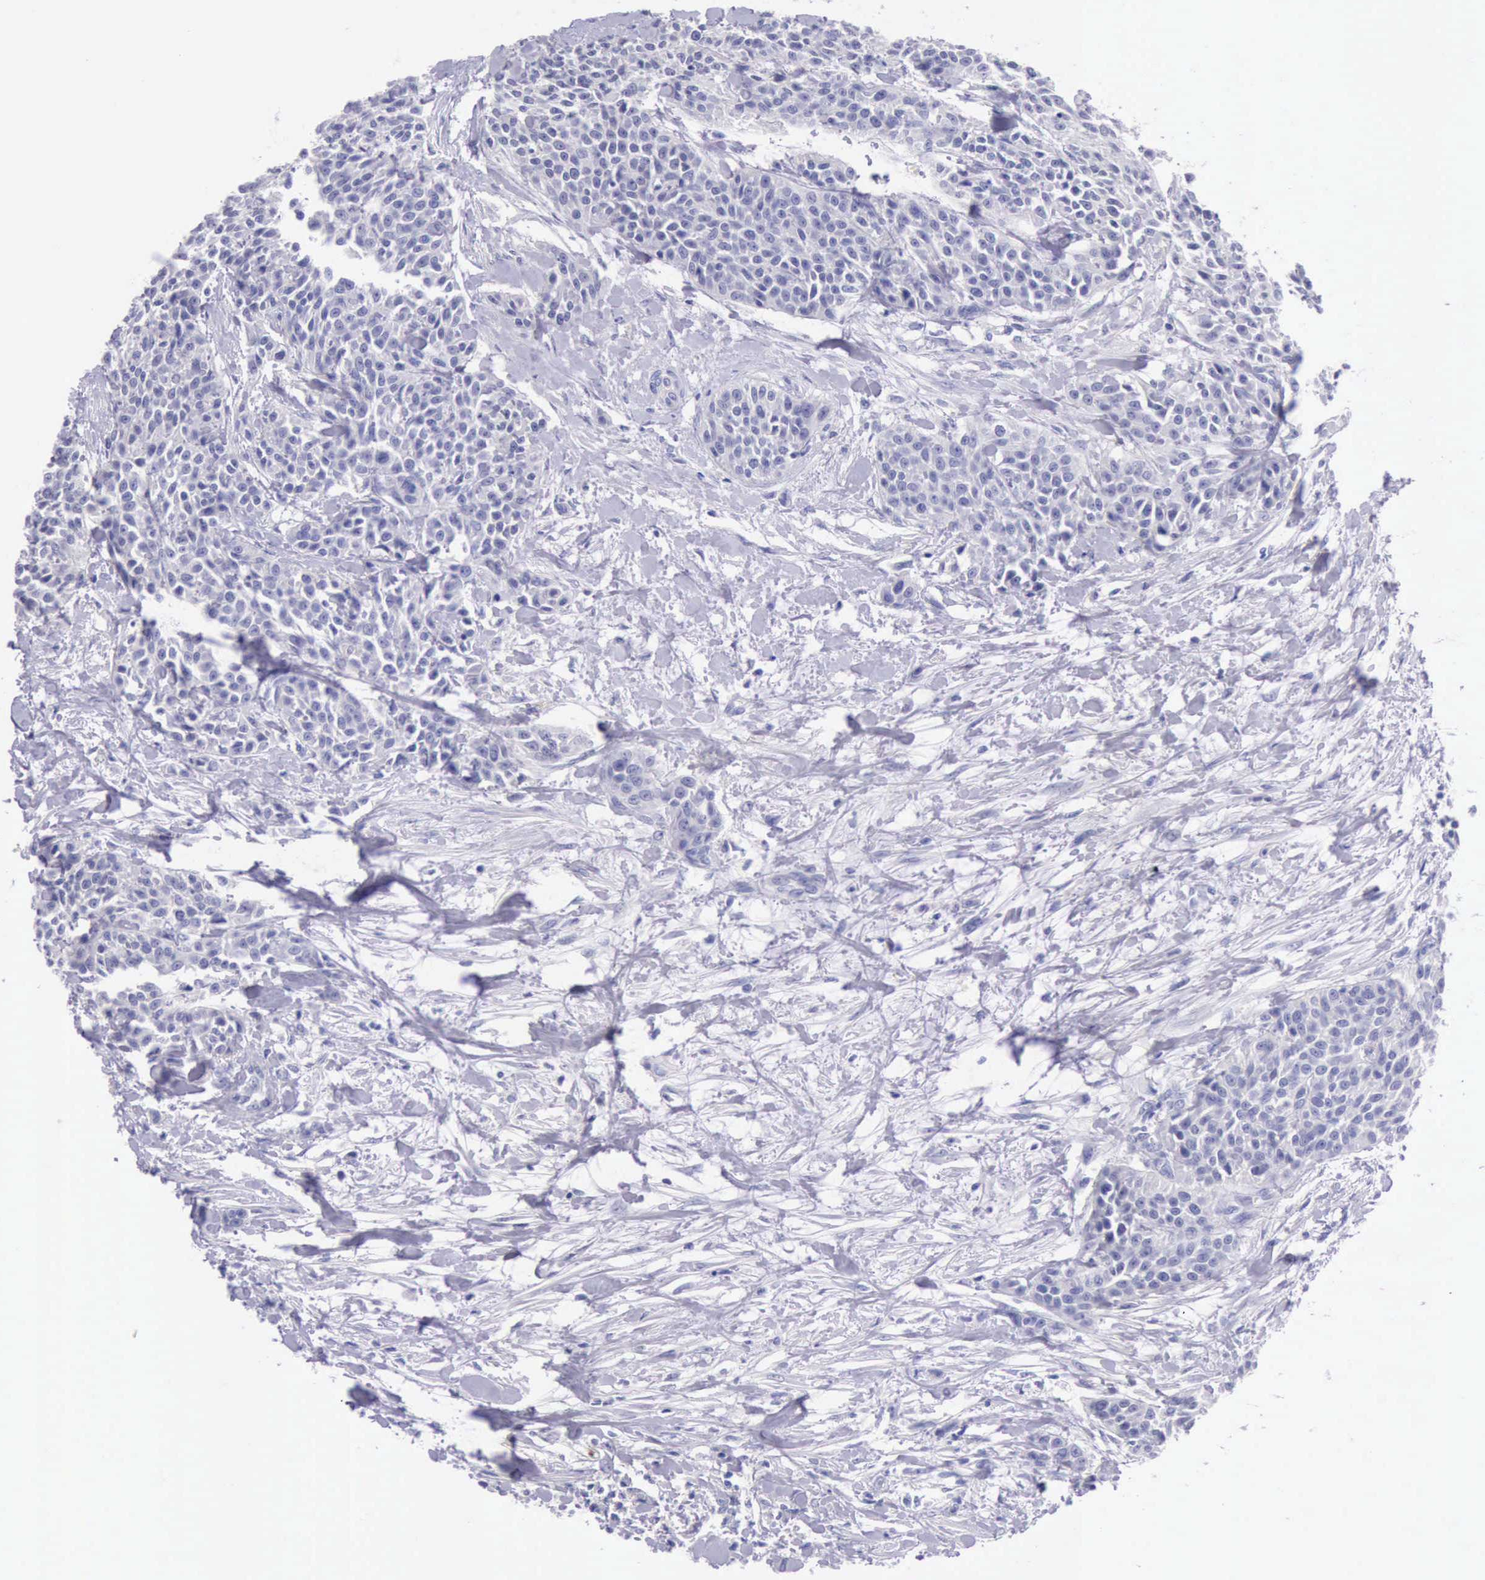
{"staining": {"intensity": "negative", "quantity": "none", "location": "none"}, "tissue": "urothelial cancer", "cell_type": "Tumor cells", "image_type": "cancer", "snomed": [{"axis": "morphology", "description": "Urothelial carcinoma, High grade"}, {"axis": "topography", "description": "Urinary bladder"}], "caption": "High magnification brightfield microscopy of high-grade urothelial carcinoma stained with DAB (brown) and counterstained with hematoxylin (blue): tumor cells show no significant staining.", "gene": "LRFN5", "patient": {"sex": "male", "age": 56}}